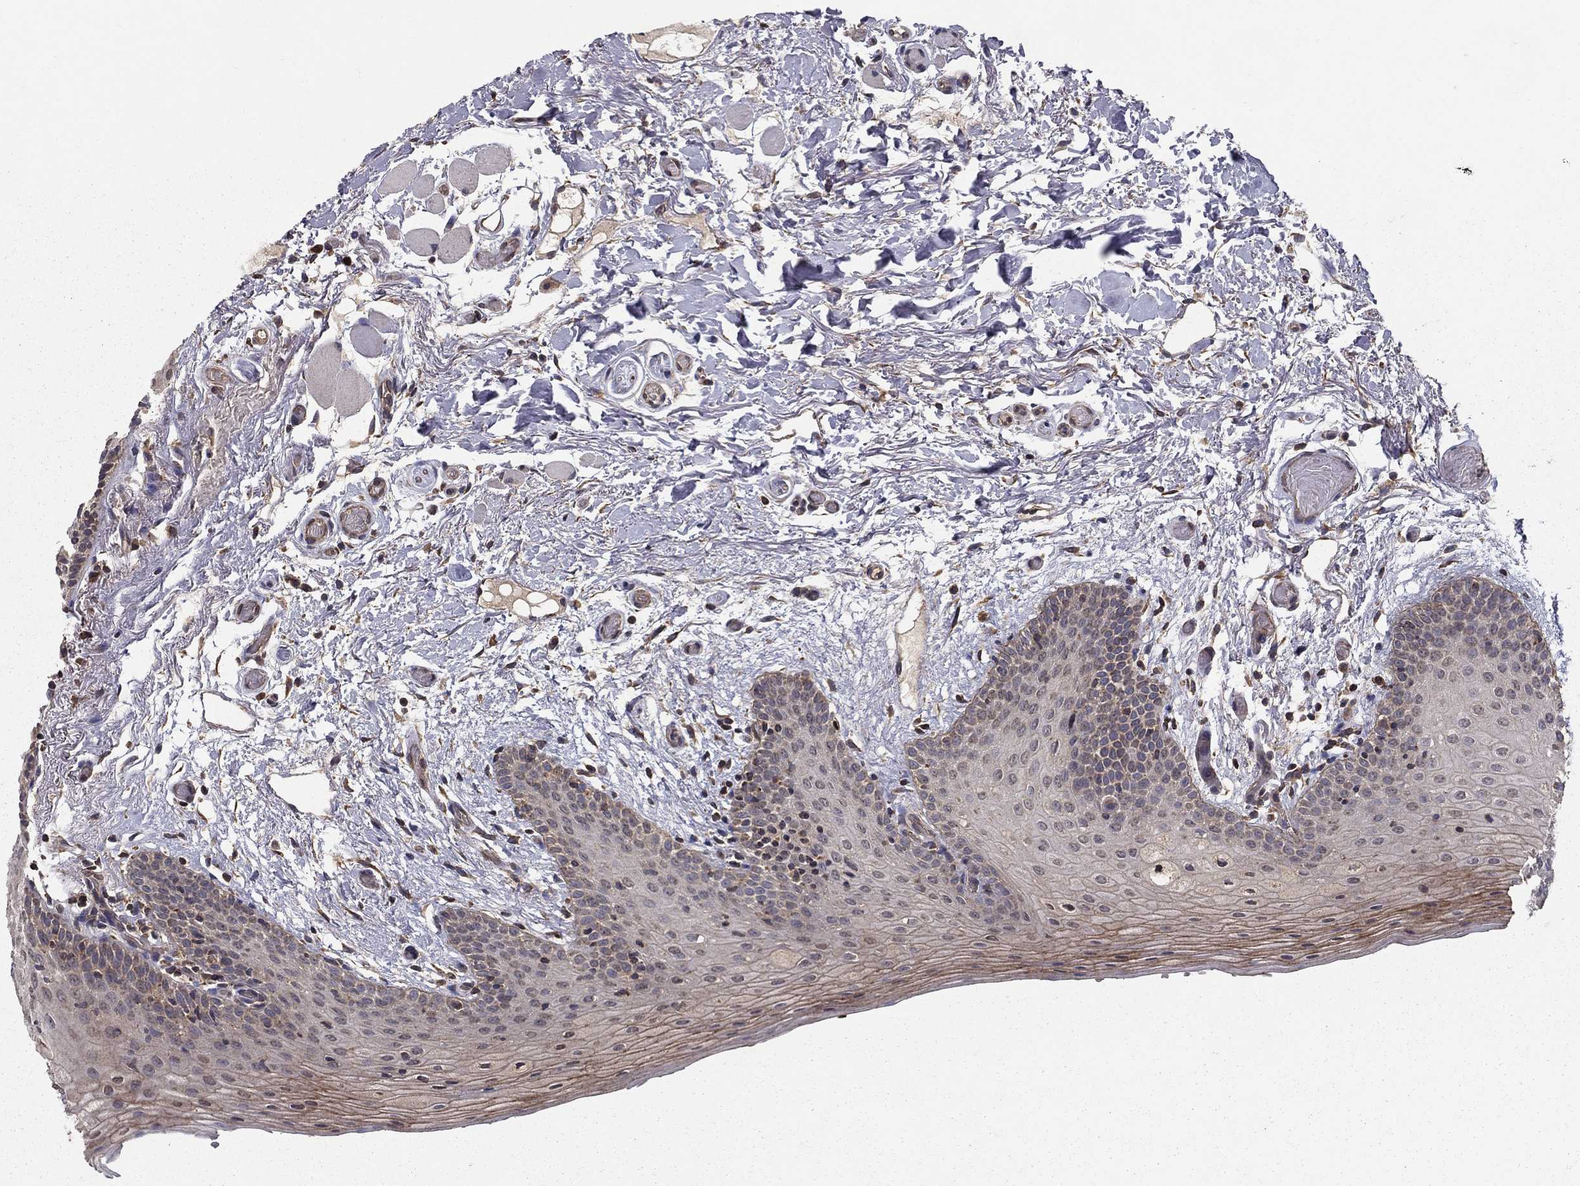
{"staining": {"intensity": "moderate", "quantity": "25%-75%", "location": "cytoplasmic/membranous"}, "tissue": "oral mucosa", "cell_type": "Squamous epithelial cells", "image_type": "normal", "snomed": [{"axis": "morphology", "description": "Normal tissue, NOS"}, {"axis": "topography", "description": "Oral tissue"}, {"axis": "topography", "description": "Tounge, NOS"}], "caption": "Immunohistochemistry (DAB) staining of normal human oral mucosa reveals moderate cytoplasmic/membranous protein expression in approximately 25%-75% of squamous epithelial cells.", "gene": "SLC2A13", "patient": {"sex": "female", "age": 86}}